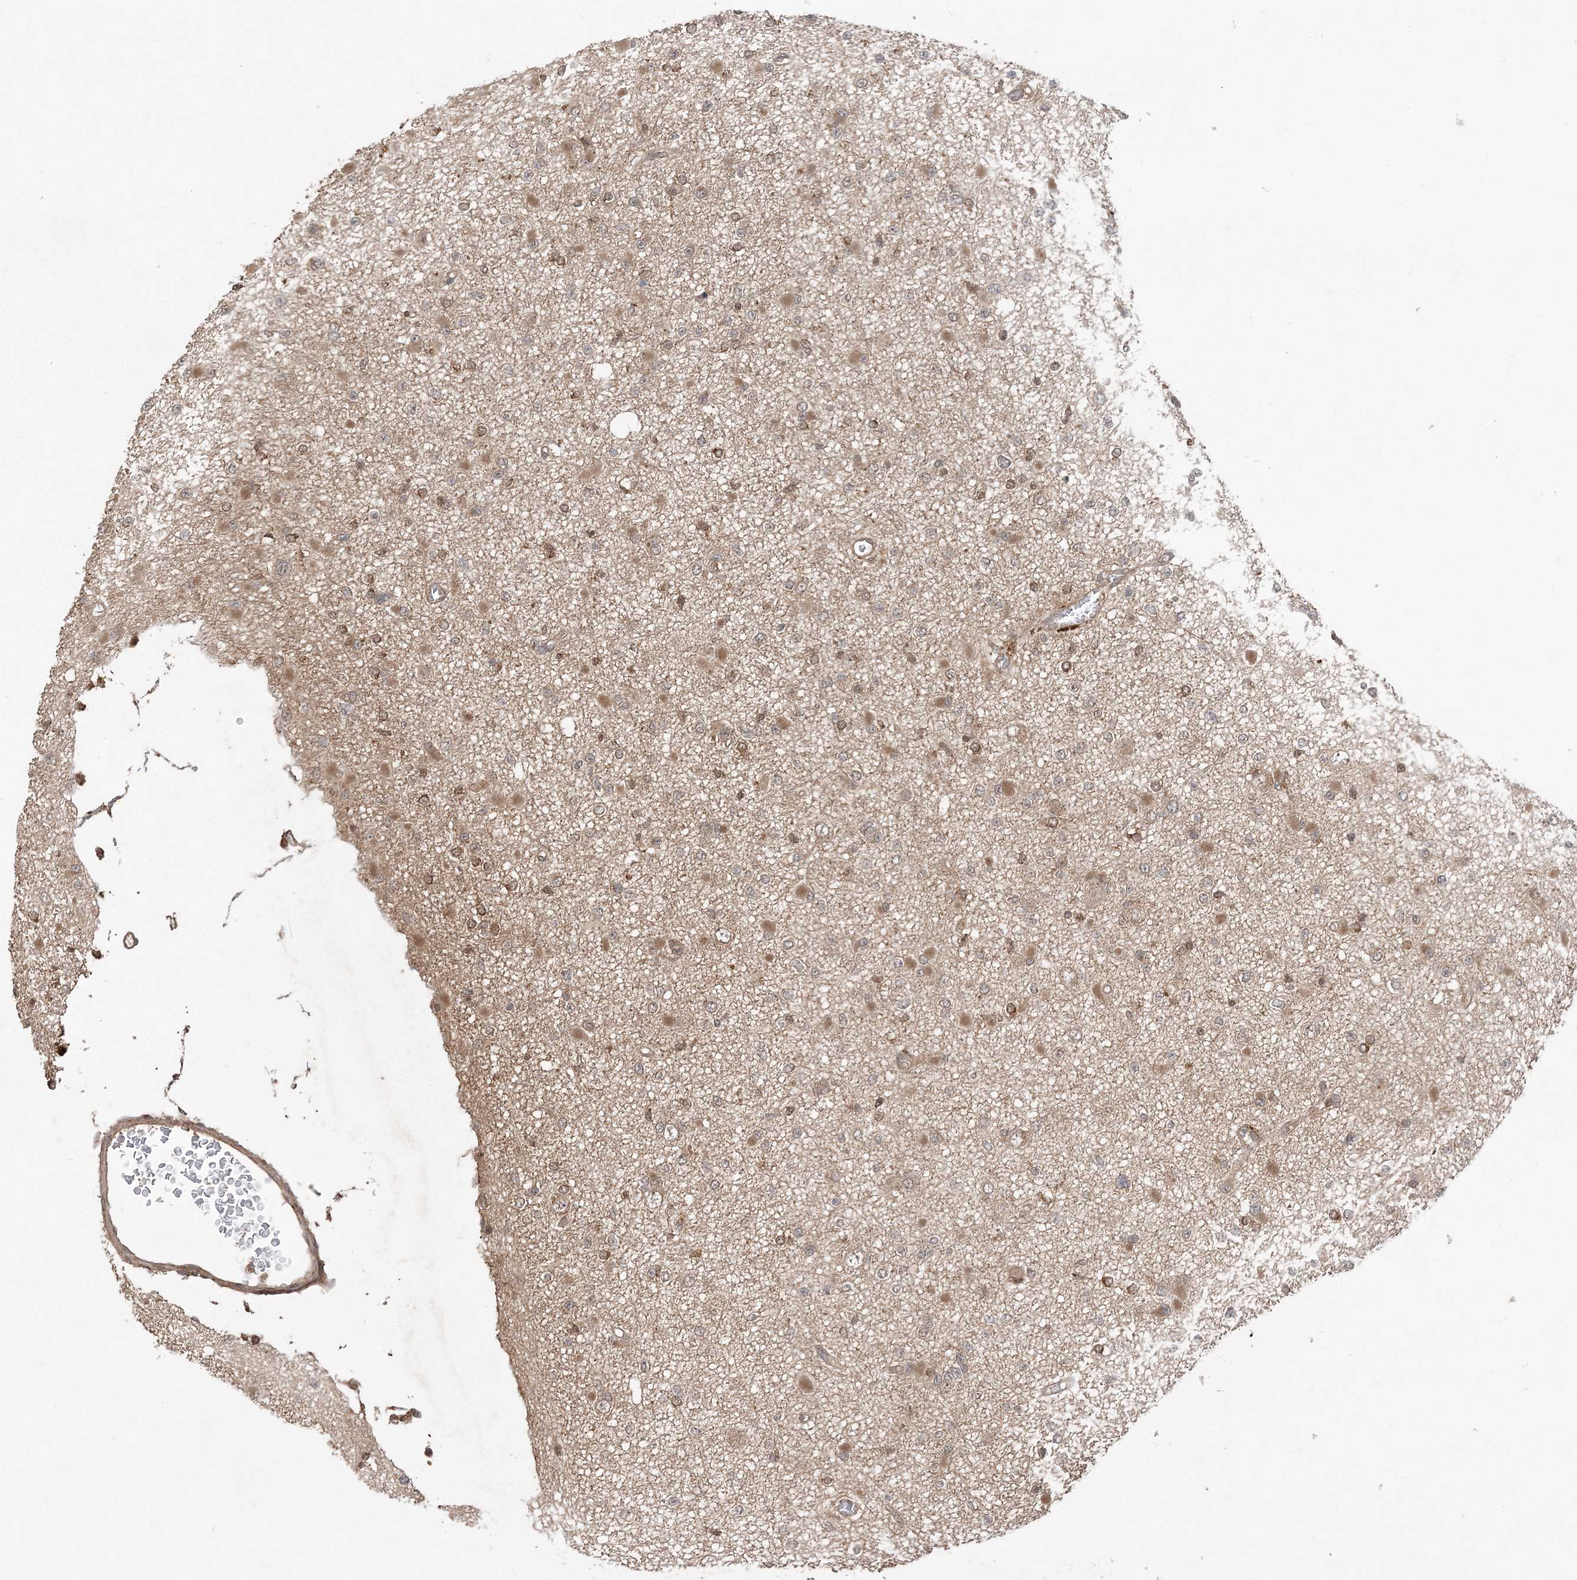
{"staining": {"intensity": "moderate", "quantity": "25%-75%", "location": "cytoplasmic/membranous,nuclear"}, "tissue": "glioma", "cell_type": "Tumor cells", "image_type": "cancer", "snomed": [{"axis": "morphology", "description": "Glioma, malignant, Low grade"}, {"axis": "topography", "description": "Brain"}], "caption": "Malignant glioma (low-grade) was stained to show a protein in brown. There is medium levels of moderate cytoplasmic/membranous and nuclear staining in approximately 25%-75% of tumor cells. Immunohistochemistry stains the protein in brown and the nuclei are stained blue.", "gene": "LACC1", "patient": {"sex": "female", "age": 22}}